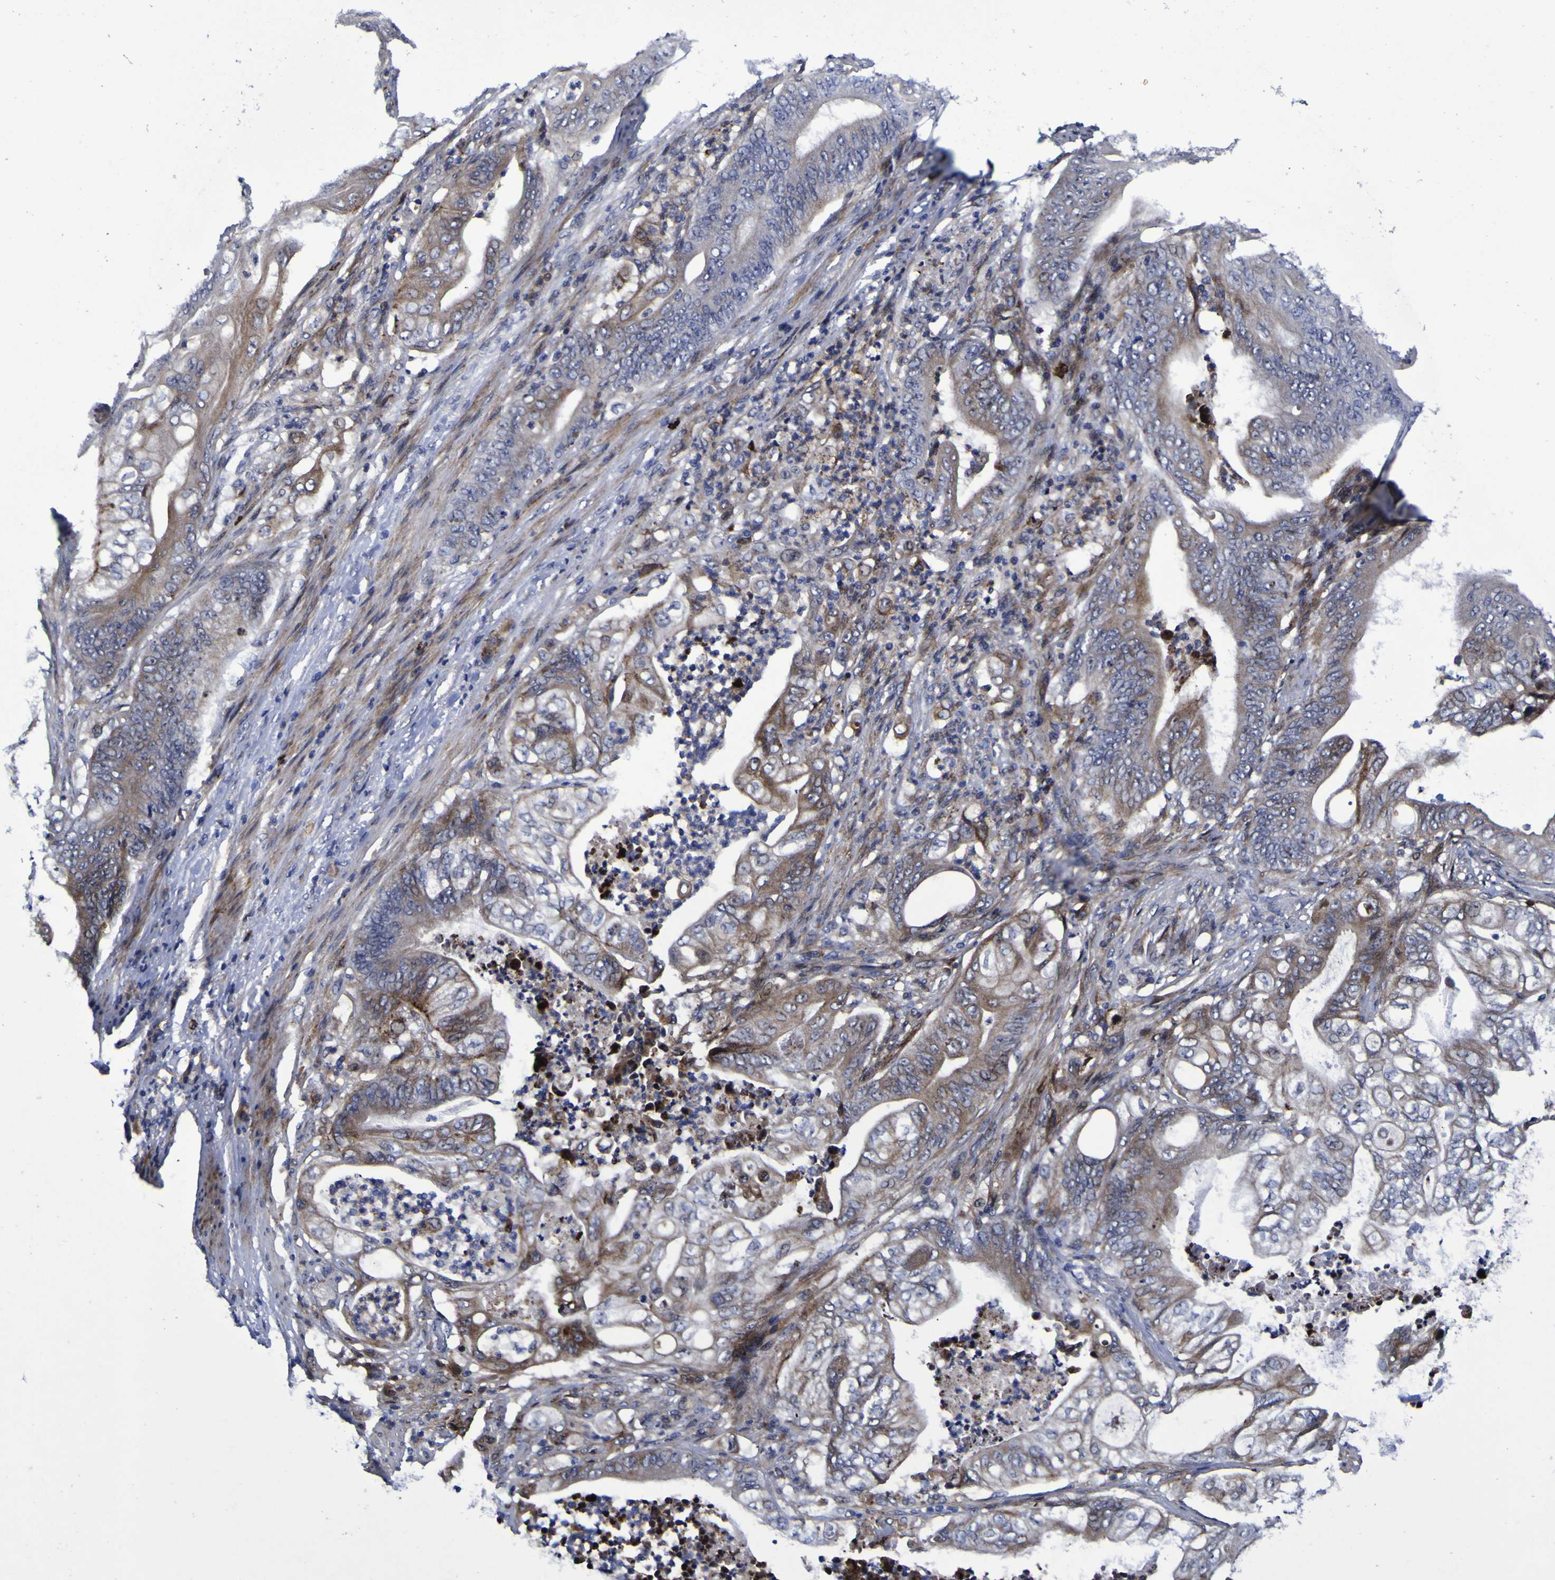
{"staining": {"intensity": "moderate", "quantity": ">75%", "location": "cytoplasmic/membranous,nuclear"}, "tissue": "stomach cancer", "cell_type": "Tumor cells", "image_type": "cancer", "snomed": [{"axis": "morphology", "description": "Adenocarcinoma, NOS"}, {"axis": "topography", "description": "Stomach"}], "caption": "Brown immunohistochemical staining in human stomach adenocarcinoma demonstrates moderate cytoplasmic/membranous and nuclear expression in approximately >75% of tumor cells.", "gene": "MGLL", "patient": {"sex": "female", "age": 73}}